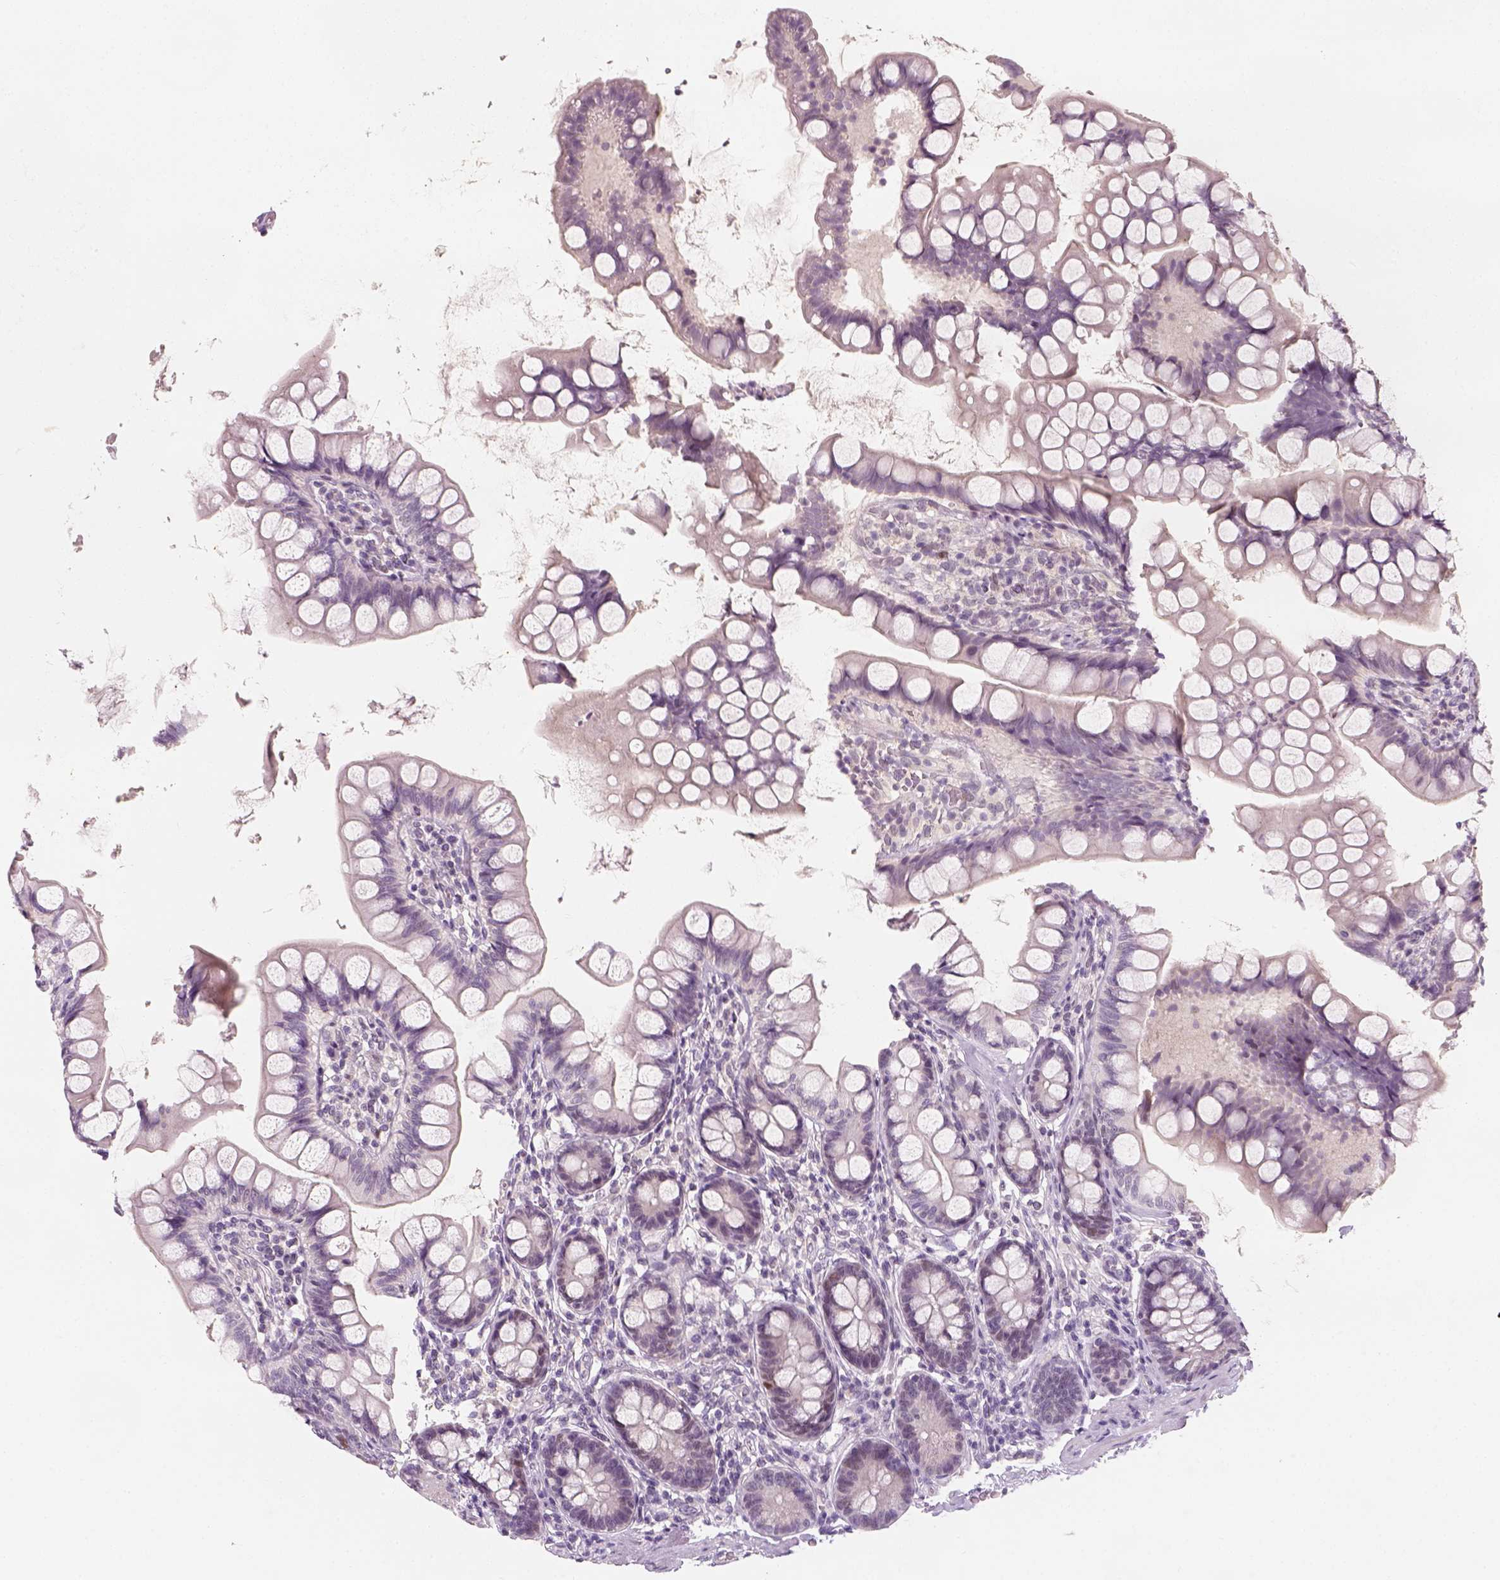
{"staining": {"intensity": "negative", "quantity": "none", "location": "none"}, "tissue": "small intestine", "cell_type": "Glandular cells", "image_type": "normal", "snomed": [{"axis": "morphology", "description": "Normal tissue, NOS"}, {"axis": "topography", "description": "Small intestine"}], "caption": "Human small intestine stained for a protein using immunohistochemistry (IHC) displays no positivity in glandular cells.", "gene": "TP53", "patient": {"sex": "male", "age": 70}}